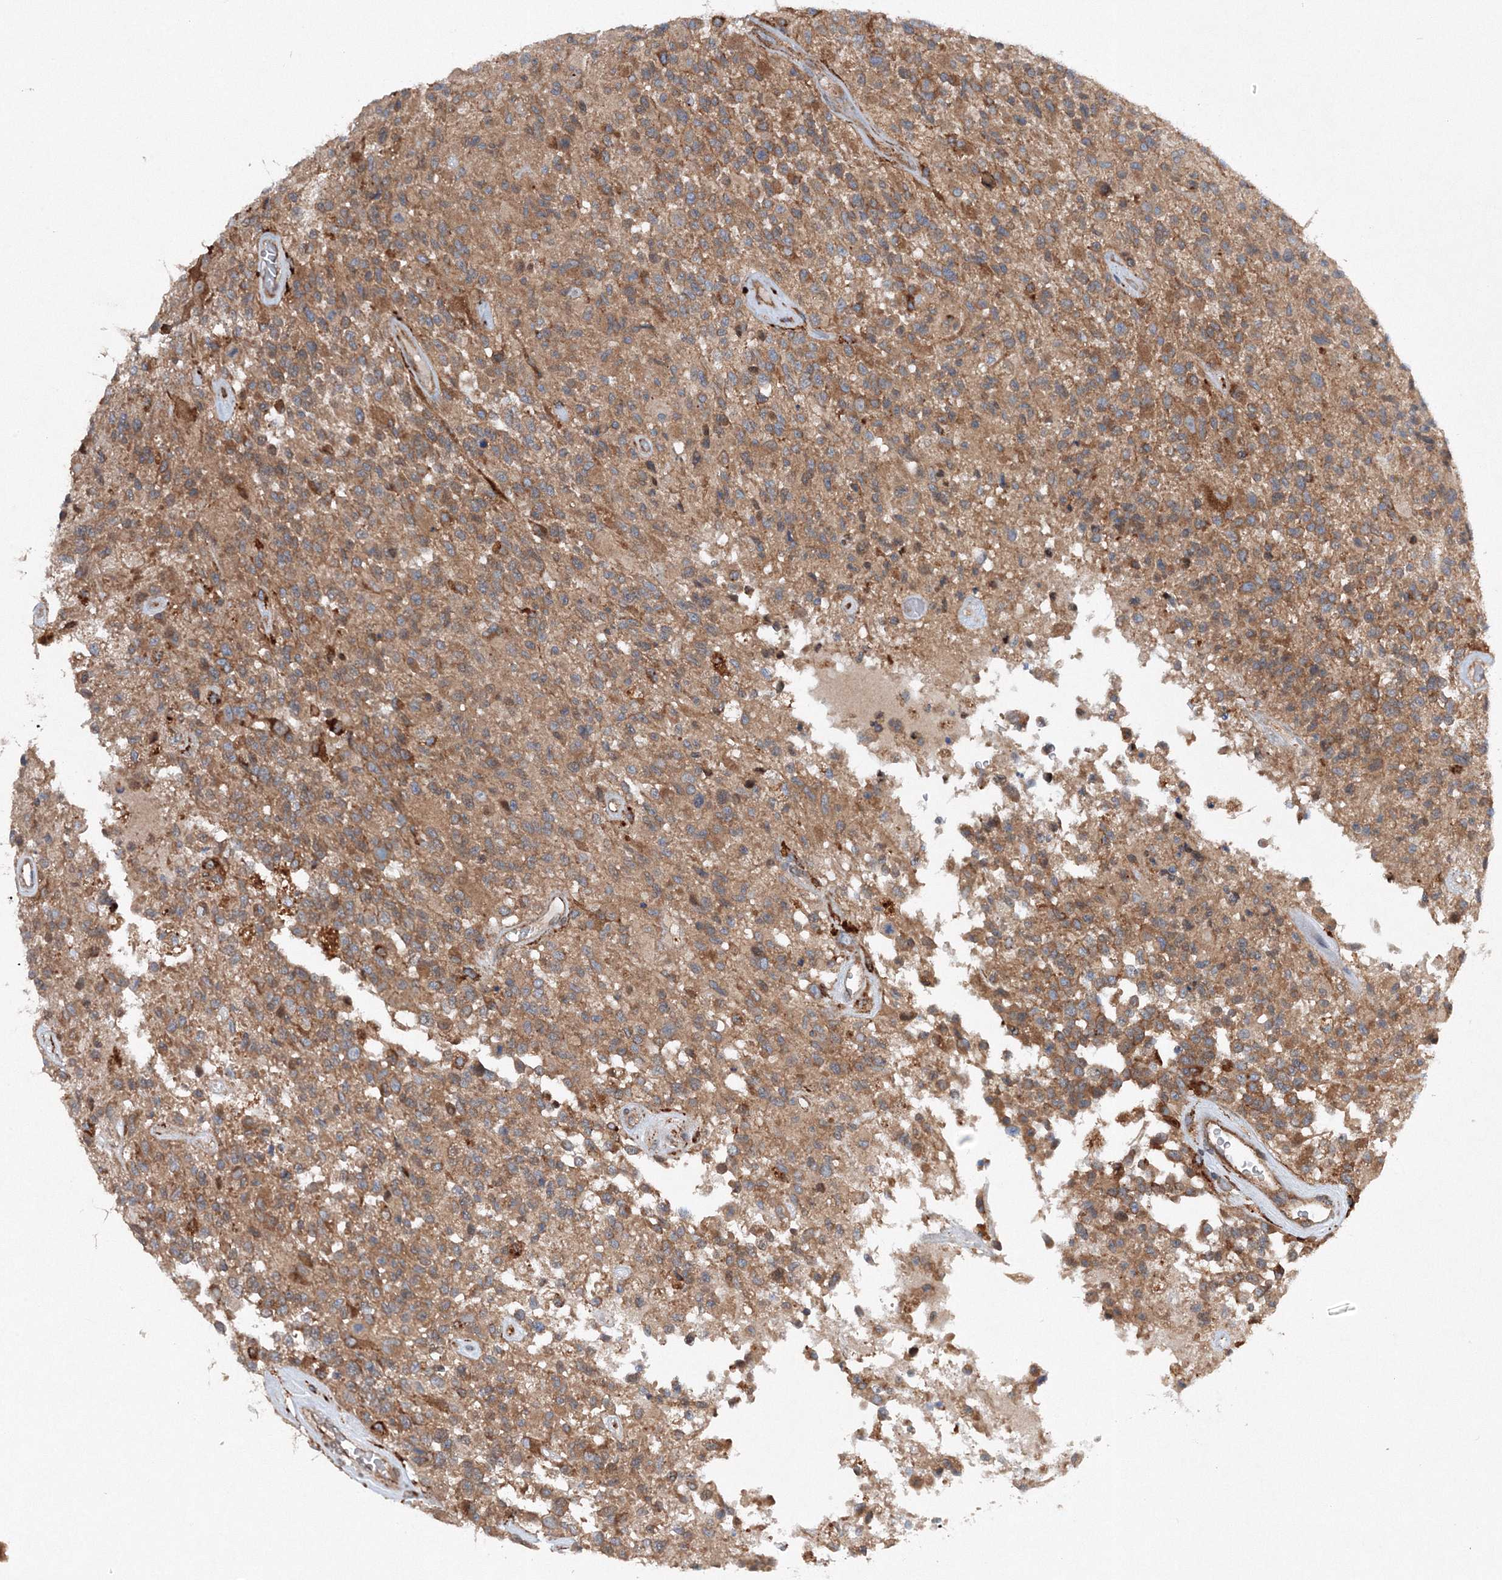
{"staining": {"intensity": "moderate", "quantity": ">75%", "location": "cytoplasmic/membranous"}, "tissue": "glioma", "cell_type": "Tumor cells", "image_type": "cancer", "snomed": [{"axis": "morphology", "description": "Glioma, malignant, High grade"}, {"axis": "morphology", "description": "Glioblastoma, NOS"}, {"axis": "topography", "description": "Brain"}], "caption": "Immunohistochemistry (IHC) of human glioma demonstrates medium levels of moderate cytoplasmic/membranous positivity in approximately >75% of tumor cells.", "gene": "SLC36A1", "patient": {"sex": "male", "age": 60}}